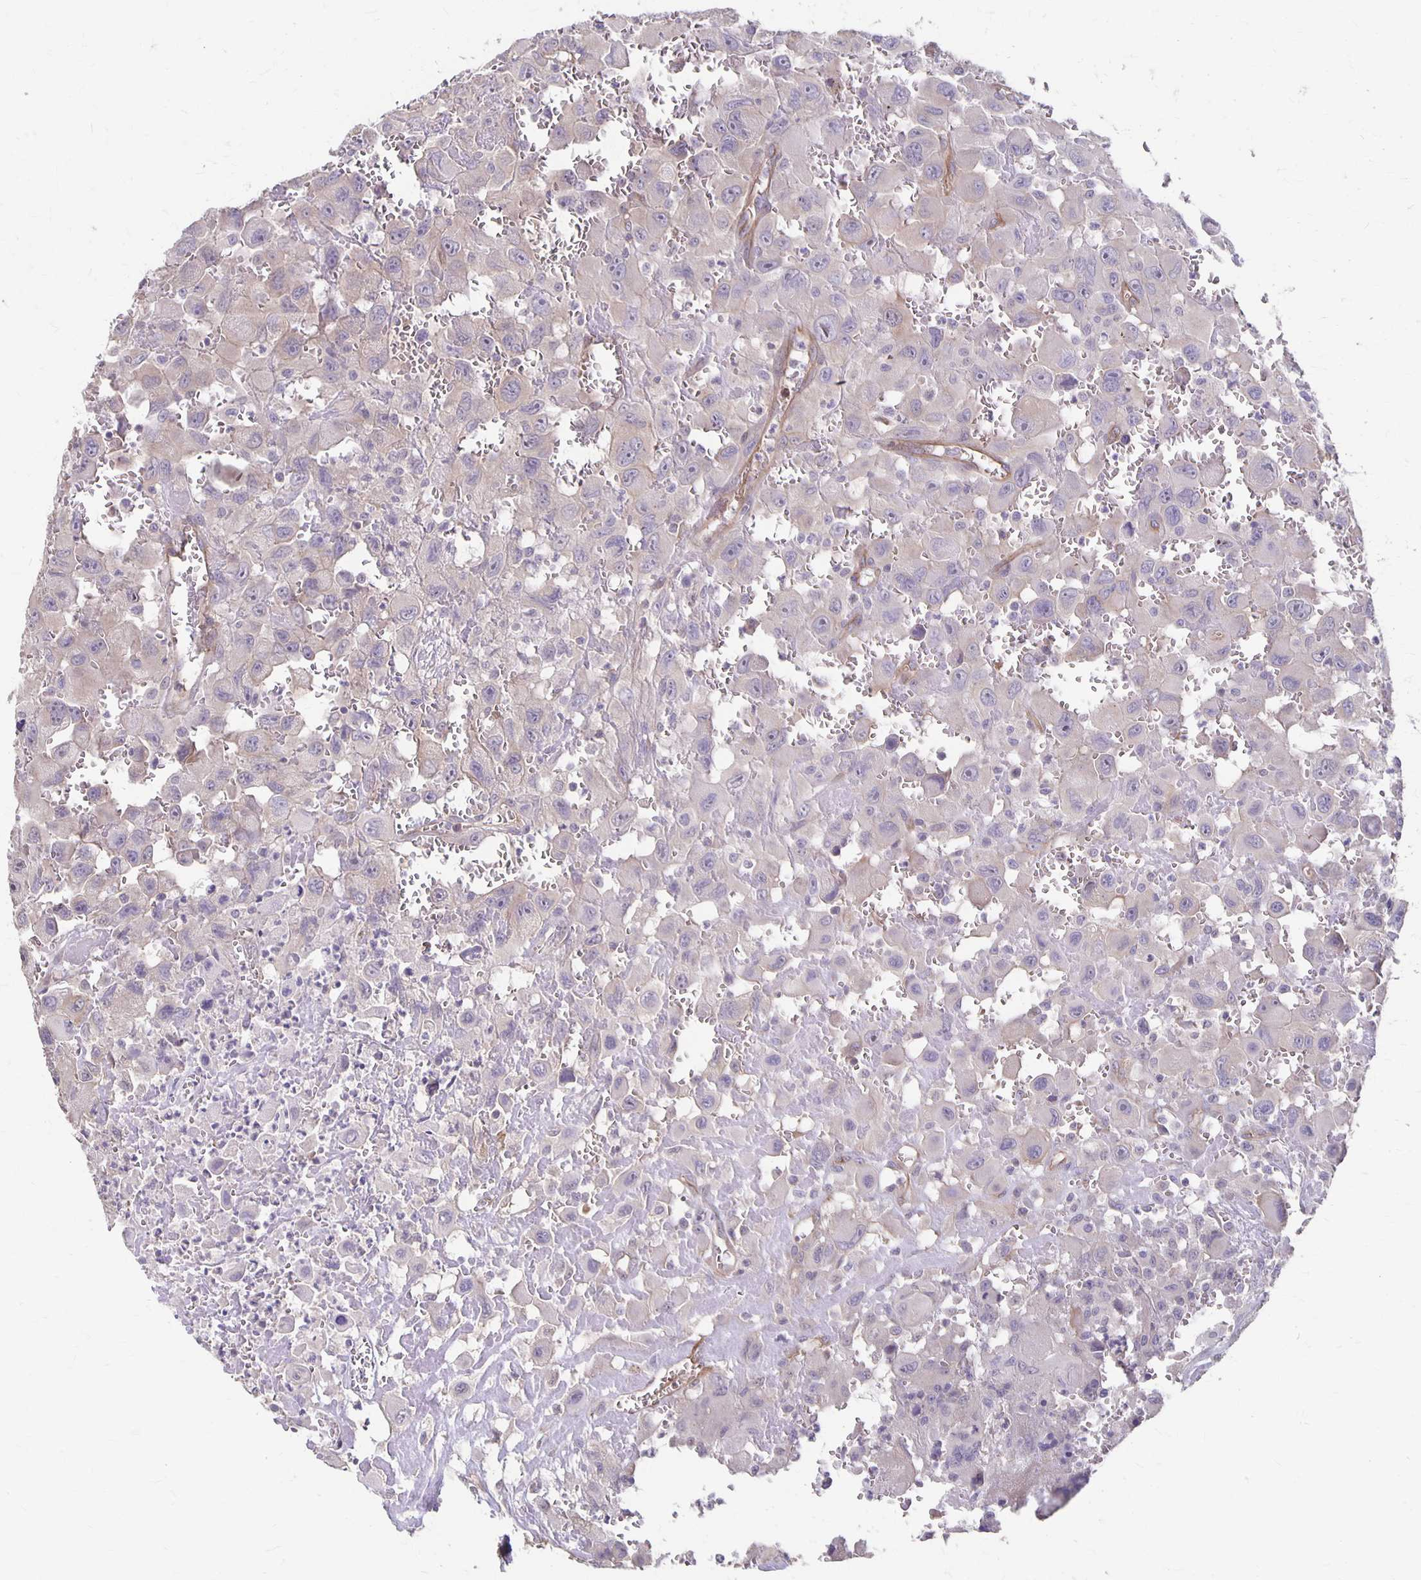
{"staining": {"intensity": "negative", "quantity": "none", "location": "none"}, "tissue": "head and neck cancer", "cell_type": "Tumor cells", "image_type": "cancer", "snomed": [{"axis": "morphology", "description": "Squamous cell carcinoma, NOS"}, {"axis": "morphology", "description": "Squamous cell carcinoma, metastatic, NOS"}, {"axis": "topography", "description": "Oral tissue"}, {"axis": "topography", "description": "Head-Neck"}], "caption": "This is an immunohistochemistry photomicrograph of head and neck metastatic squamous cell carcinoma. There is no staining in tumor cells.", "gene": "PPP1R3E", "patient": {"sex": "female", "age": 85}}